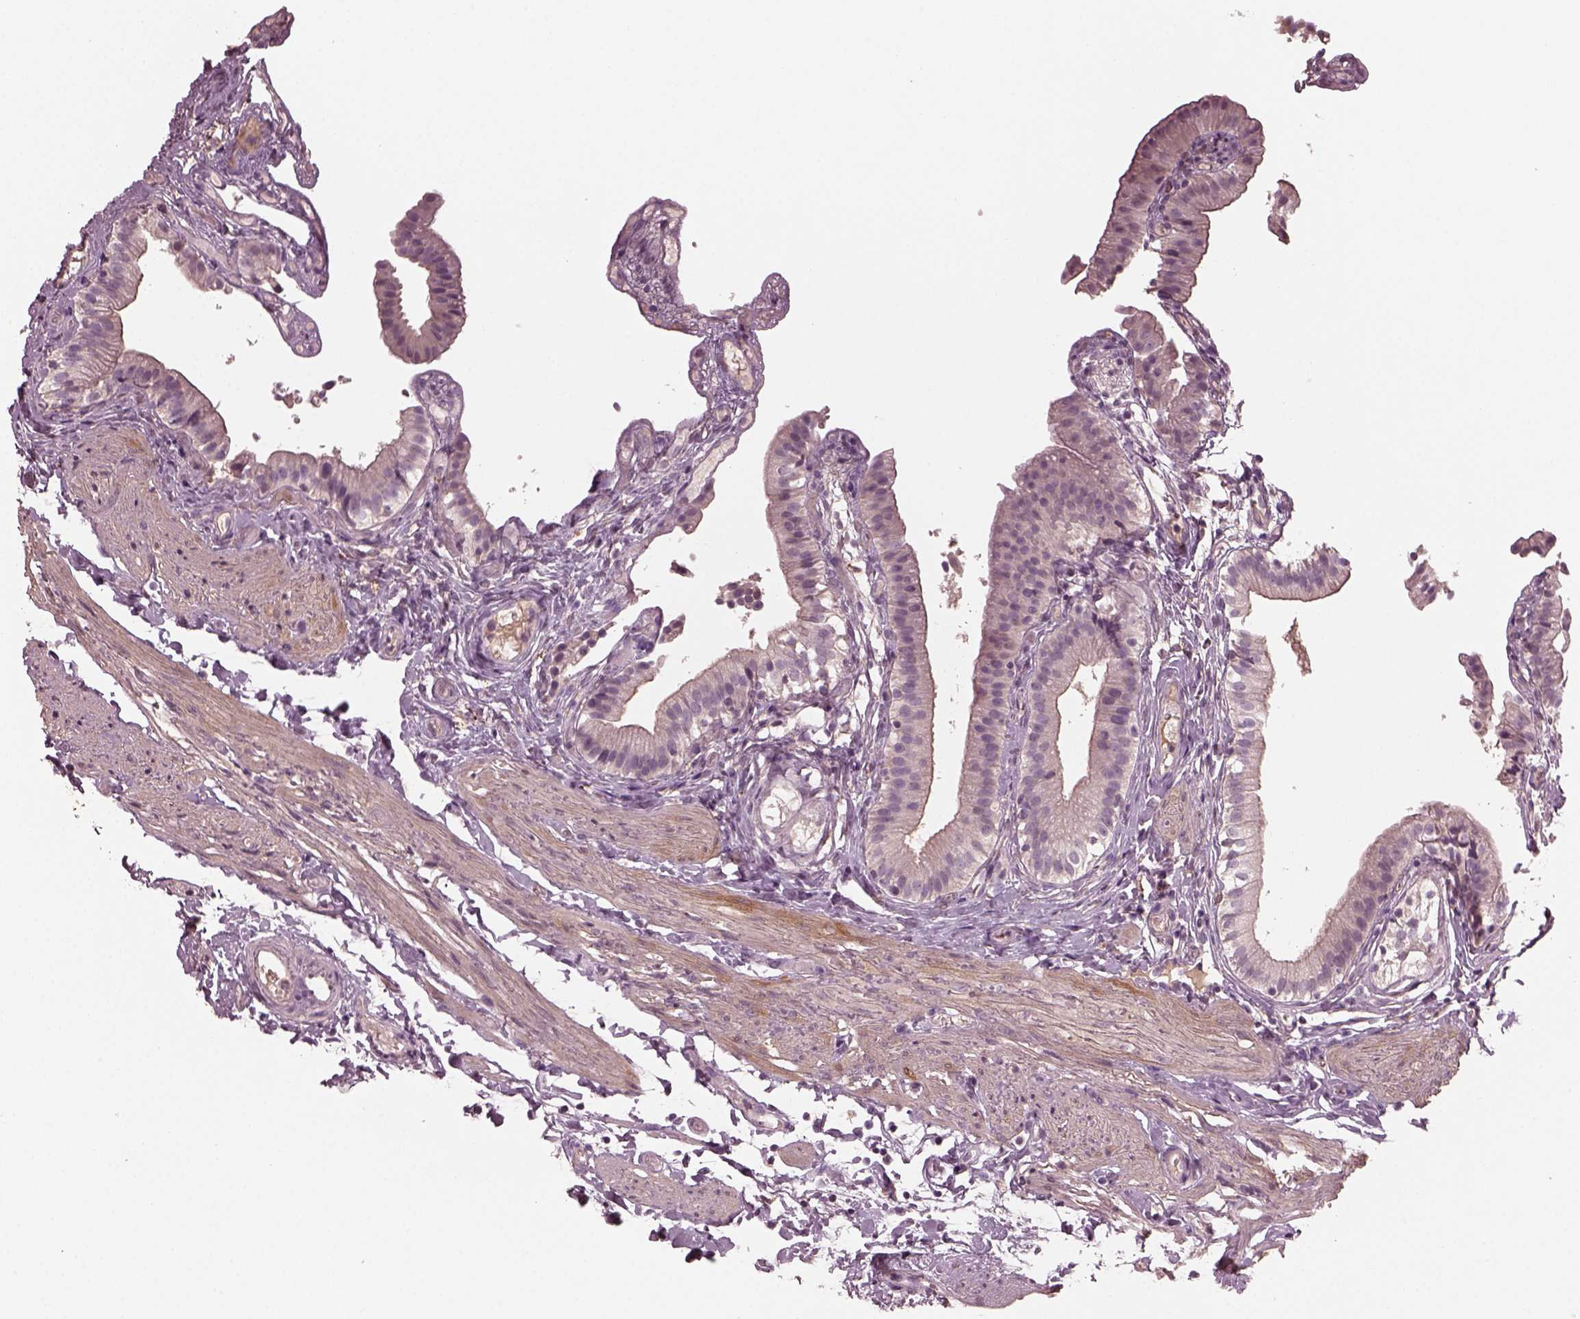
{"staining": {"intensity": "negative", "quantity": "none", "location": "none"}, "tissue": "gallbladder", "cell_type": "Glandular cells", "image_type": "normal", "snomed": [{"axis": "morphology", "description": "Normal tissue, NOS"}, {"axis": "topography", "description": "Gallbladder"}], "caption": "Glandular cells show no significant staining in normal gallbladder.", "gene": "PORCN", "patient": {"sex": "female", "age": 47}}